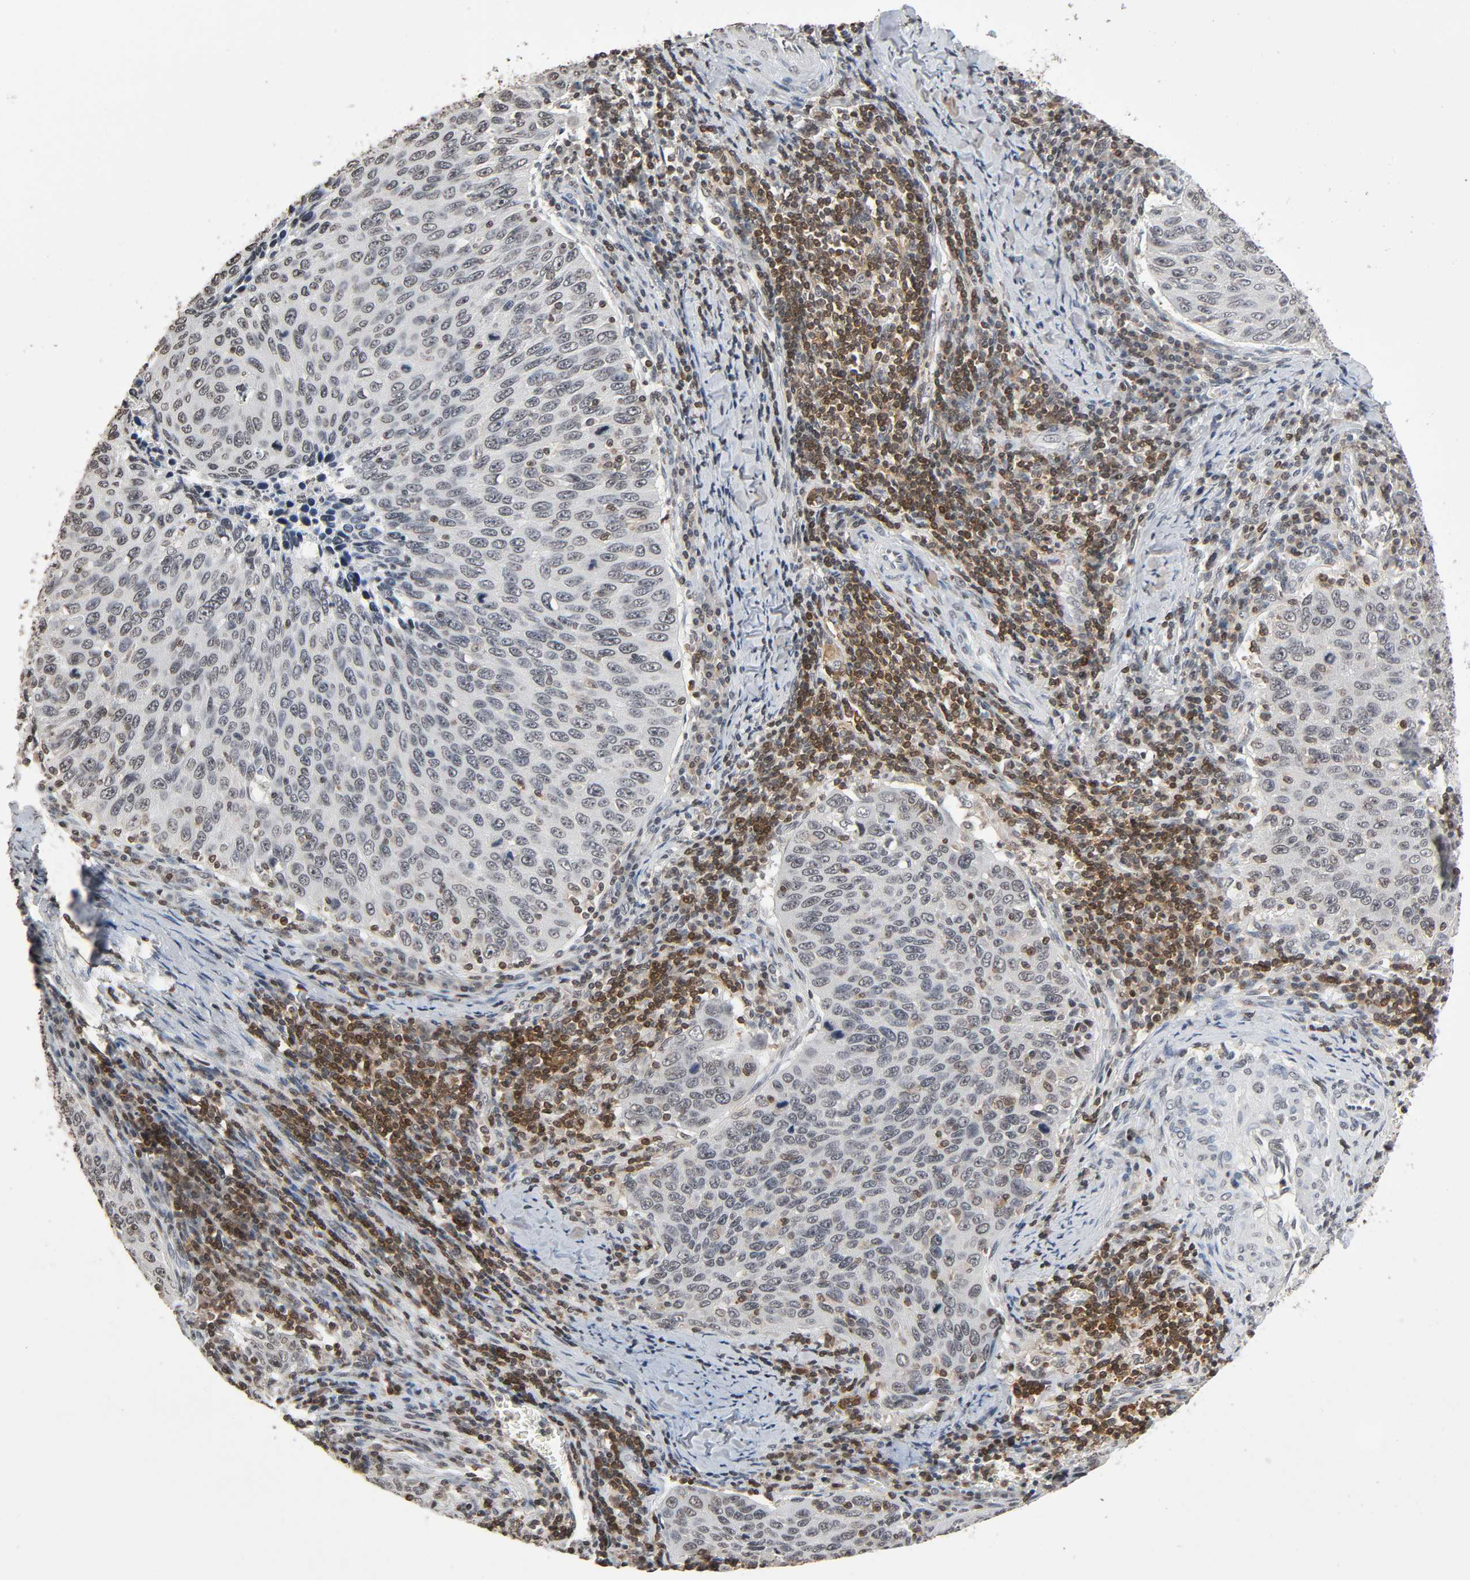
{"staining": {"intensity": "negative", "quantity": "none", "location": "none"}, "tissue": "cervical cancer", "cell_type": "Tumor cells", "image_type": "cancer", "snomed": [{"axis": "morphology", "description": "Squamous cell carcinoma, NOS"}, {"axis": "topography", "description": "Cervix"}], "caption": "This is an immunohistochemistry (IHC) image of cervical cancer (squamous cell carcinoma). There is no expression in tumor cells.", "gene": "STK4", "patient": {"sex": "female", "age": 53}}